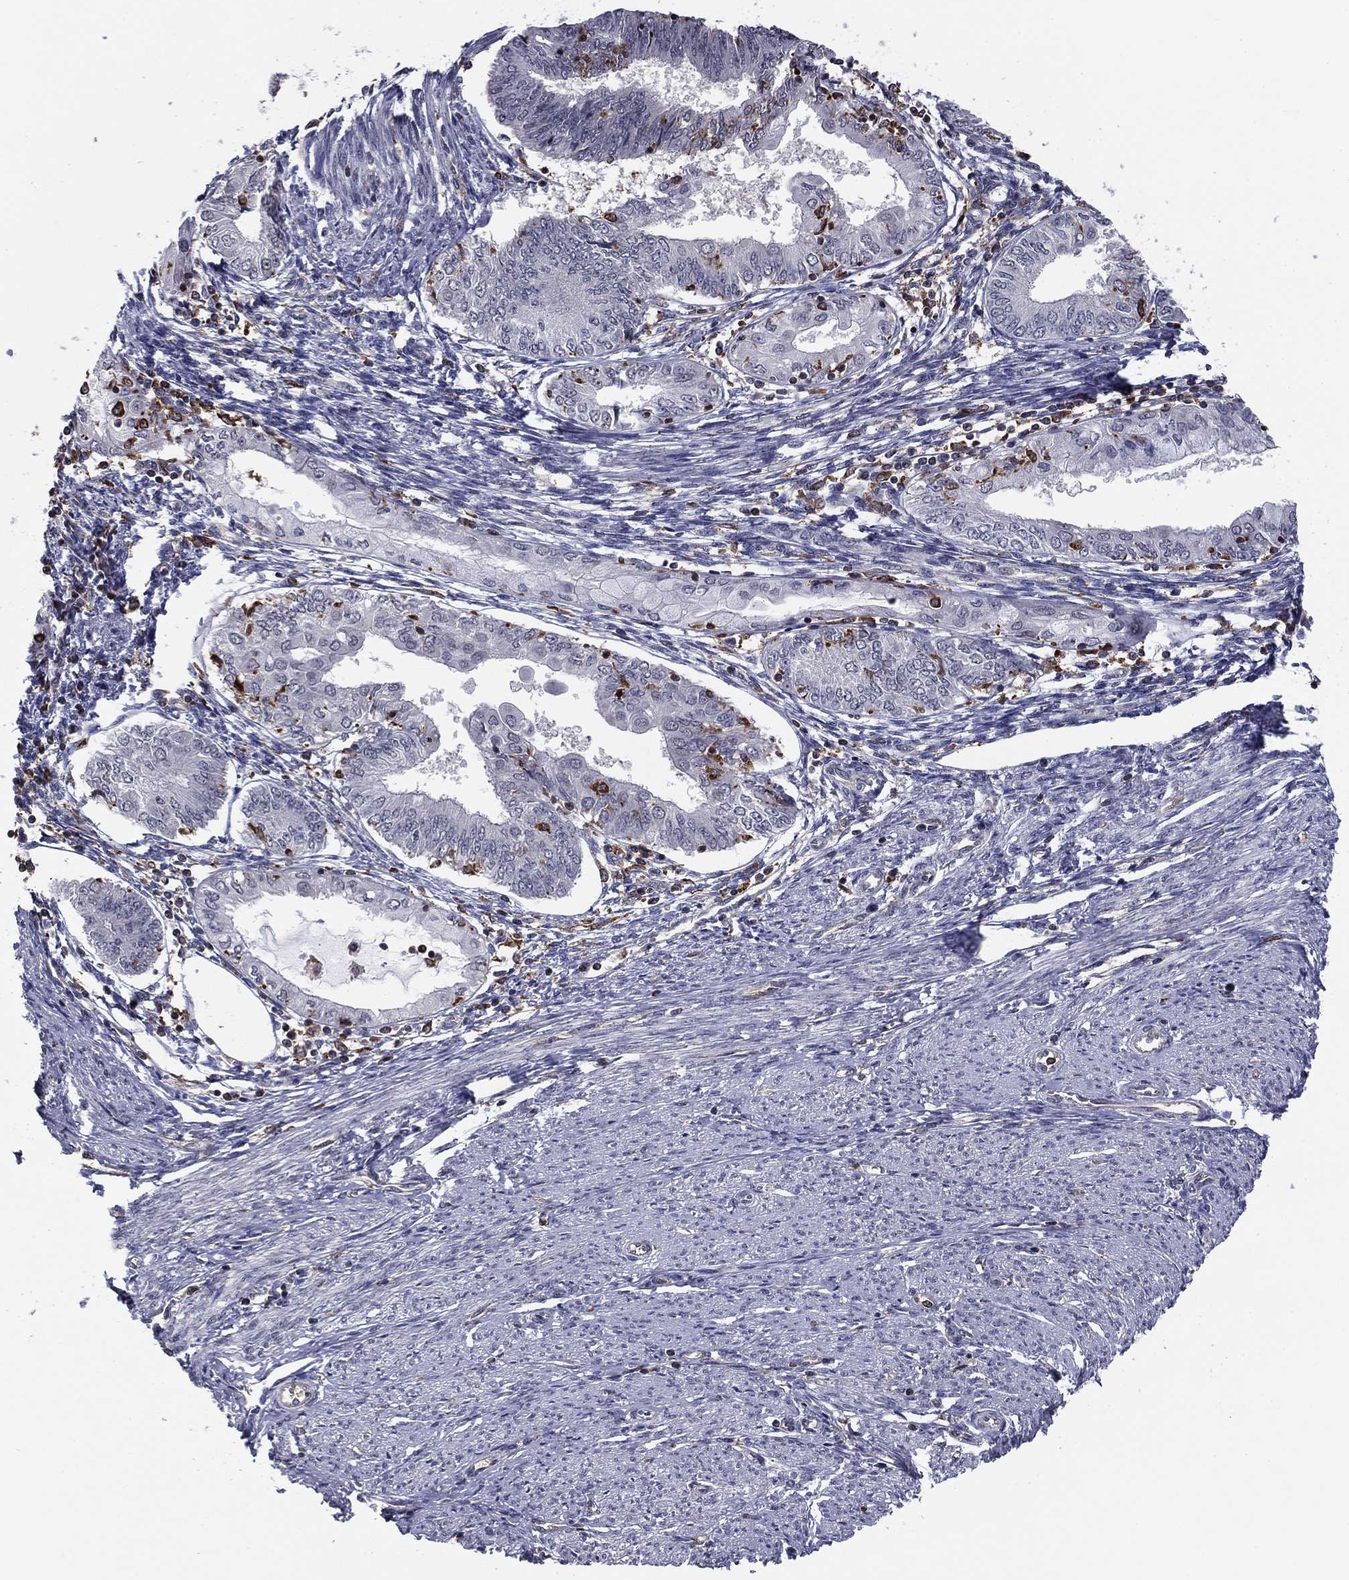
{"staining": {"intensity": "negative", "quantity": "none", "location": "none"}, "tissue": "endometrial cancer", "cell_type": "Tumor cells", "image_type": "cancer", "snomed": [{"axis": "morphology", "description": "Adenocarcinoma, NOS"}, {"axis": "topography", "description": "Endometrium"}], "caption": "Immunohistochemical staining of human endometrial cancer reveals no significant expression in tumor cells.", "gene": "PLCB2", "patient": {"sex": "female", "age": 68}}